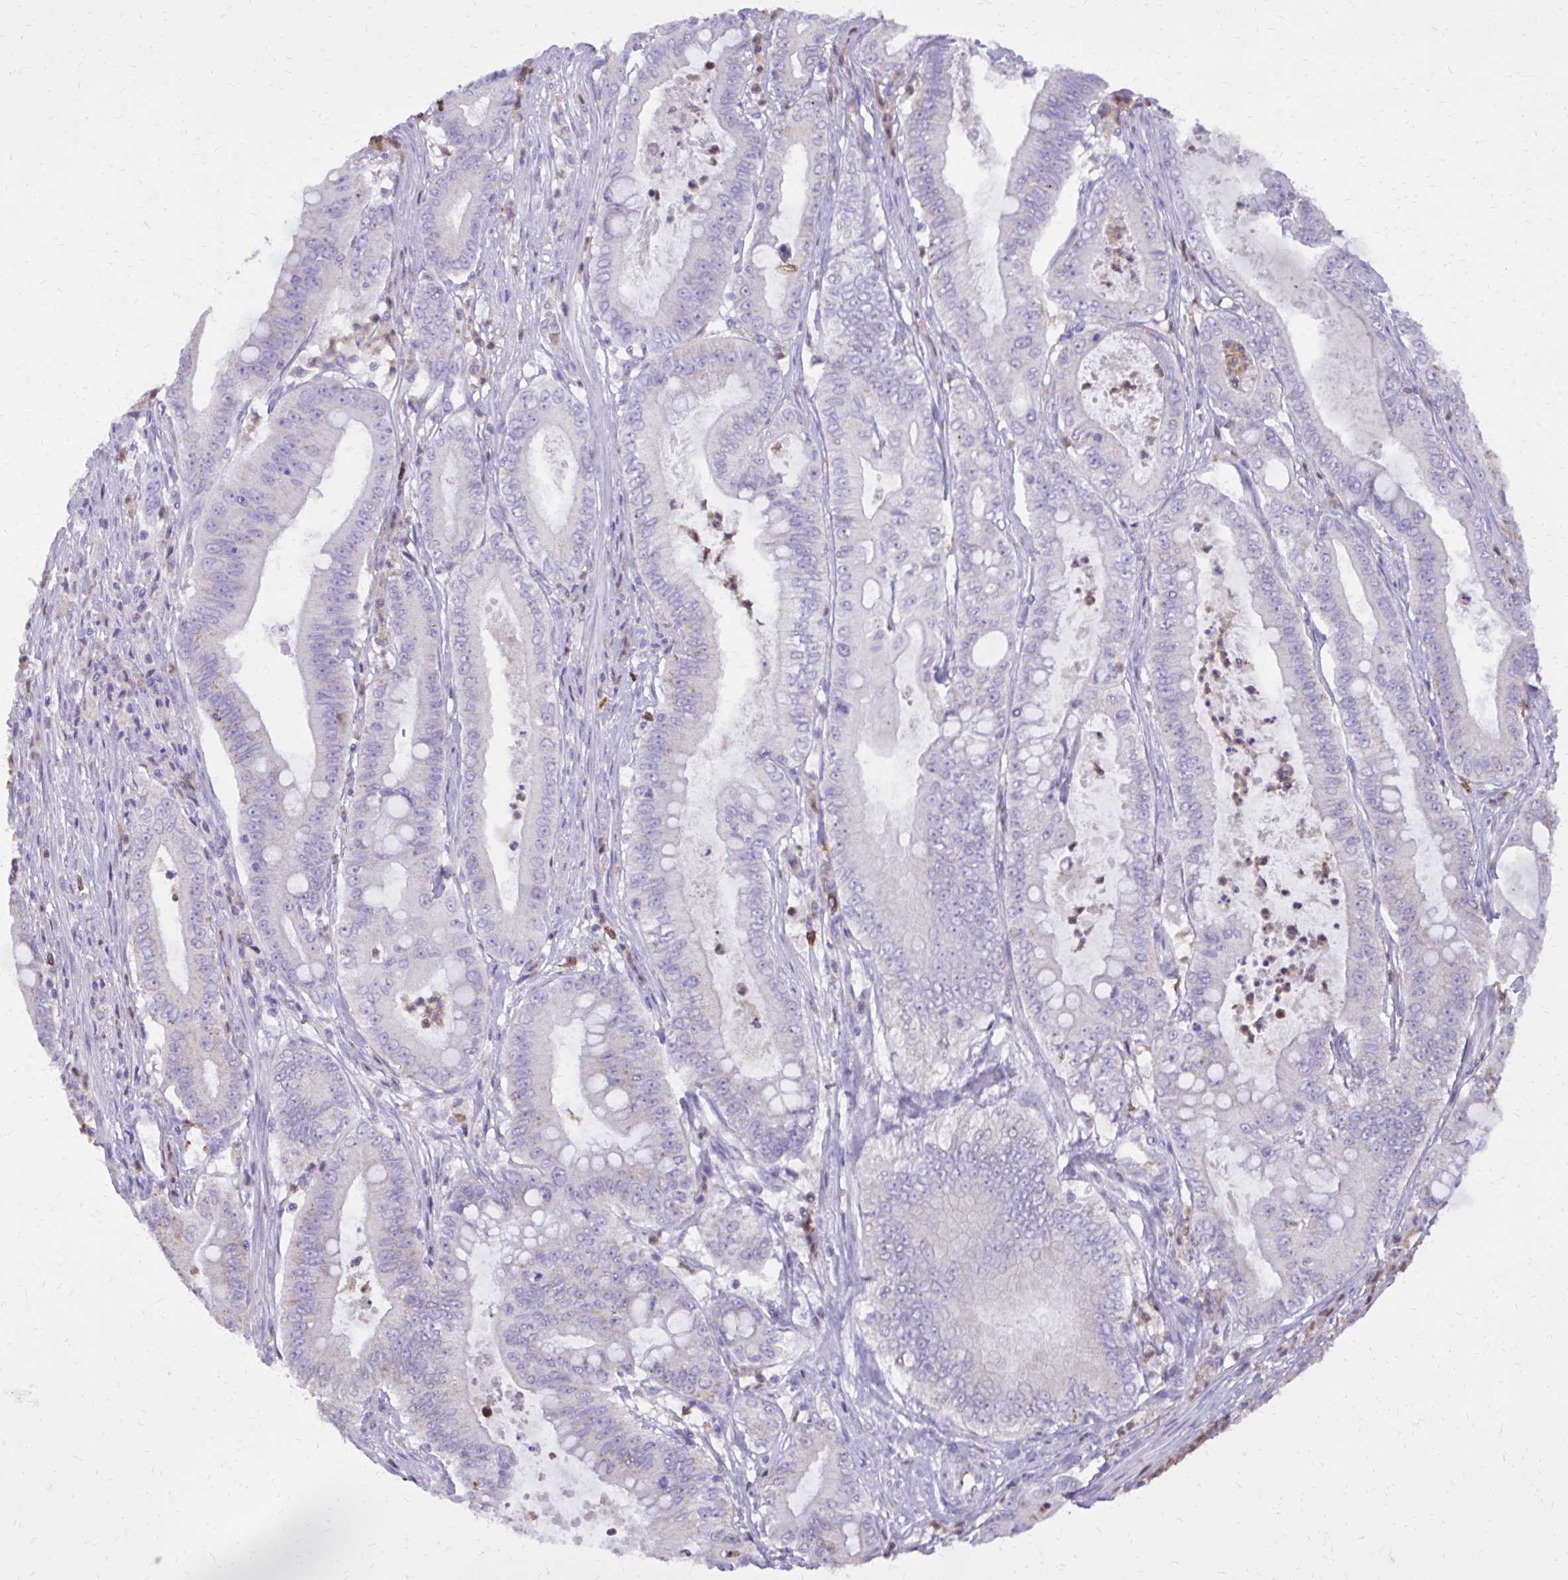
{"staining": {"intensity": "negative", "quantity": "none", "location": "none"}, "tissue": "pancreatic cancer", "cell_type": "Tumor cells", "image_type": "cancer", "snomed": [{"axis": "morphology", "description": "Adenocarcinoma, NOS"}, {"axis": "topography", "description": "Pancreas"}], "caption": "Histopathology image shows no significant protein staining in tumor cells of pancreatic cancer. The staining was performed using DAB to visualize the protein expression in brown, while the nuclei were stained in blue with hematoxylin (Magnification: 20x).", "gene": "CAT", "patient": {"sex": "male", "age": 71}}